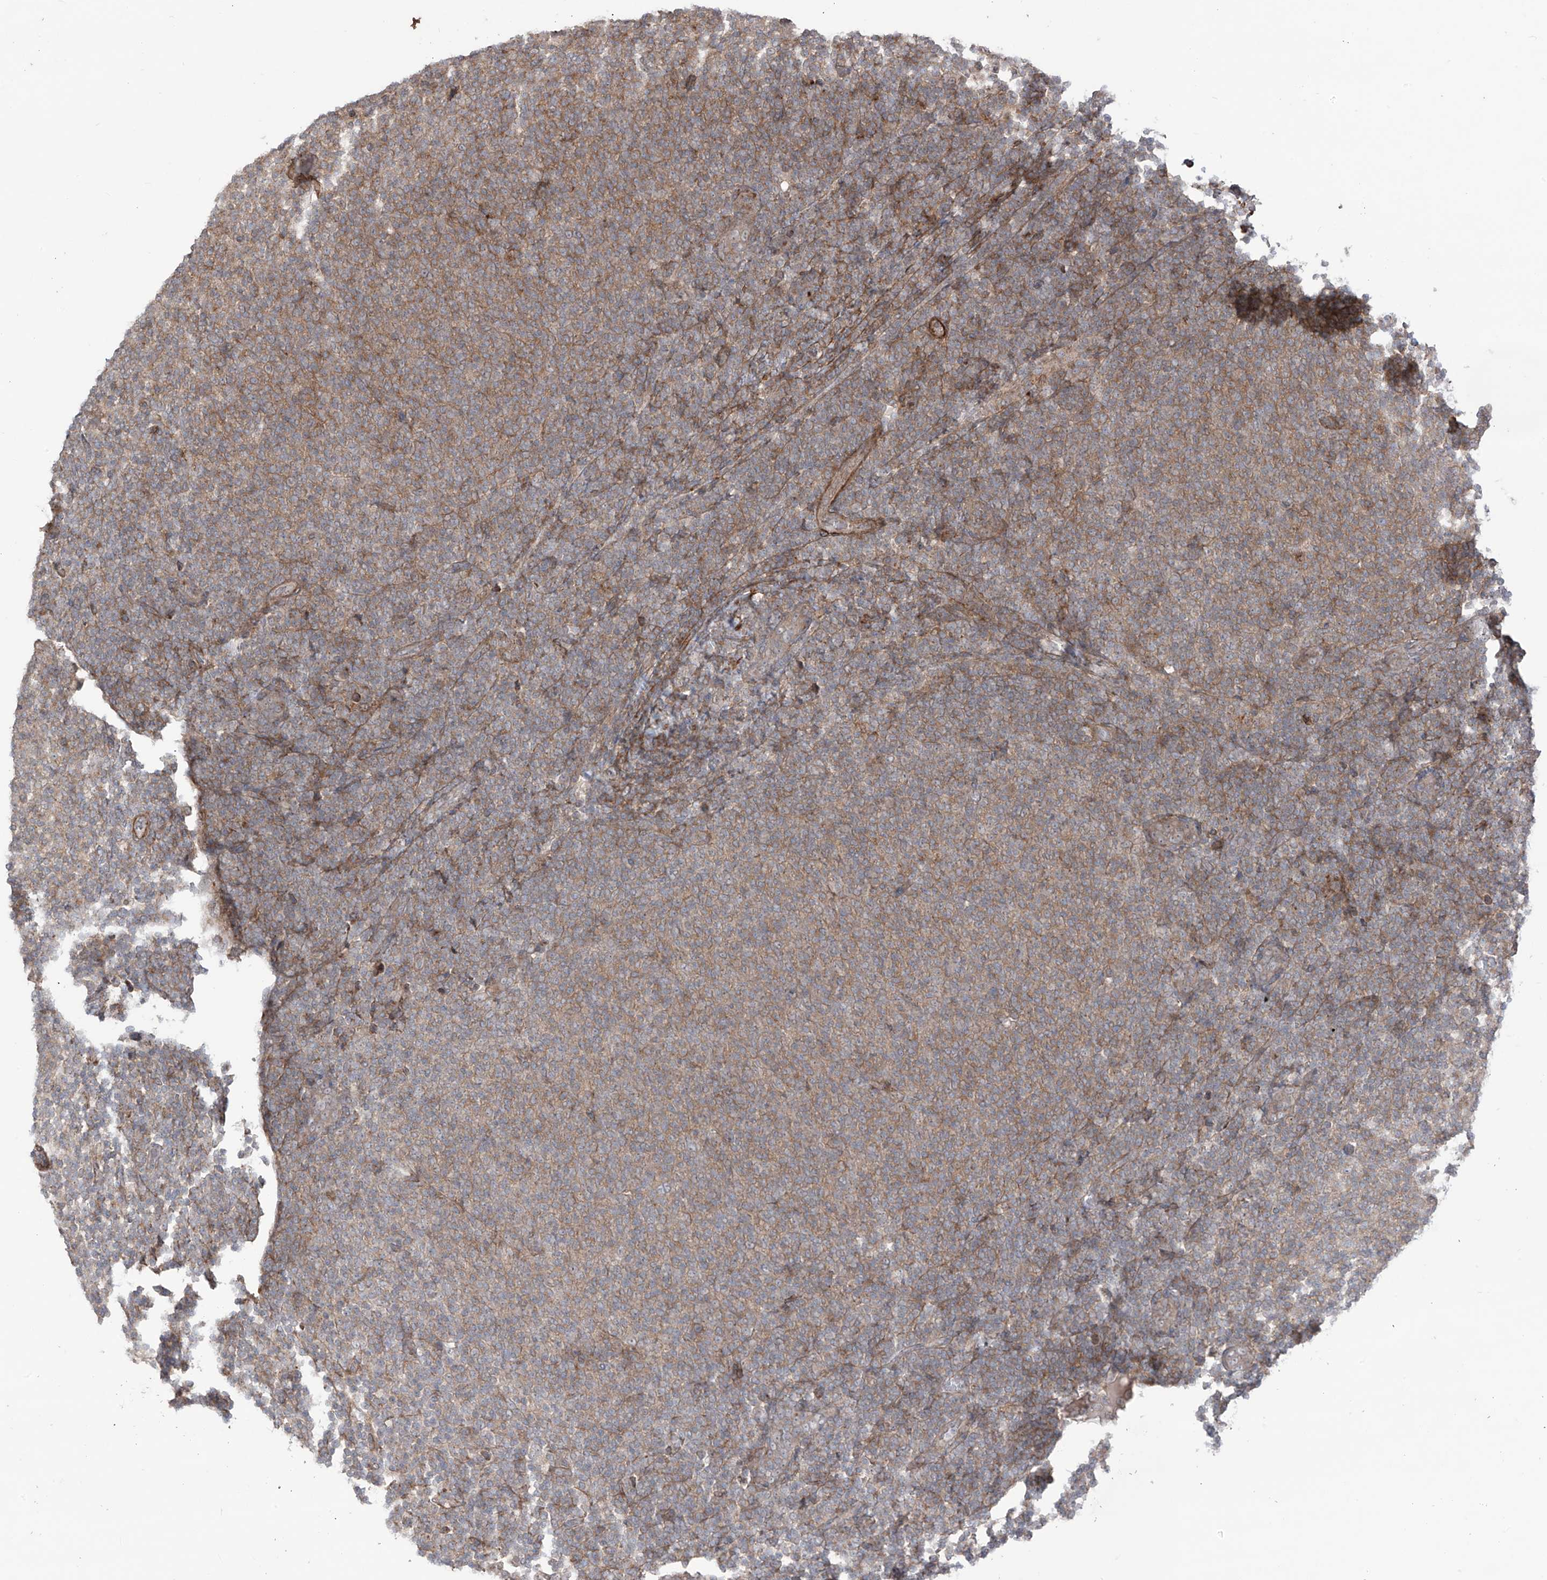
{"staining": {"intensity": "moderate", "quantity": ">75%", "location": "cytoplasmic/membranous"}, "tissue": "lymphoma", "cell_type": "Tumor cells", "image_type": "cancer", "snomed": [{"axis": "morphology", "description": "Malignant lymphoma, non-Hodgkin's type, Low grade"}, {"axis": "topography", "description": "Lymph node"}], "caption": "A brown stain highlights moderate cytoplasmic/membranous staining of a protein in human malignant lymphoma, non-Hodgkin's type (low-grade) tumor cells.", "gene": "LRRC74A", "patient": {"sex": "male", "age": 66}}